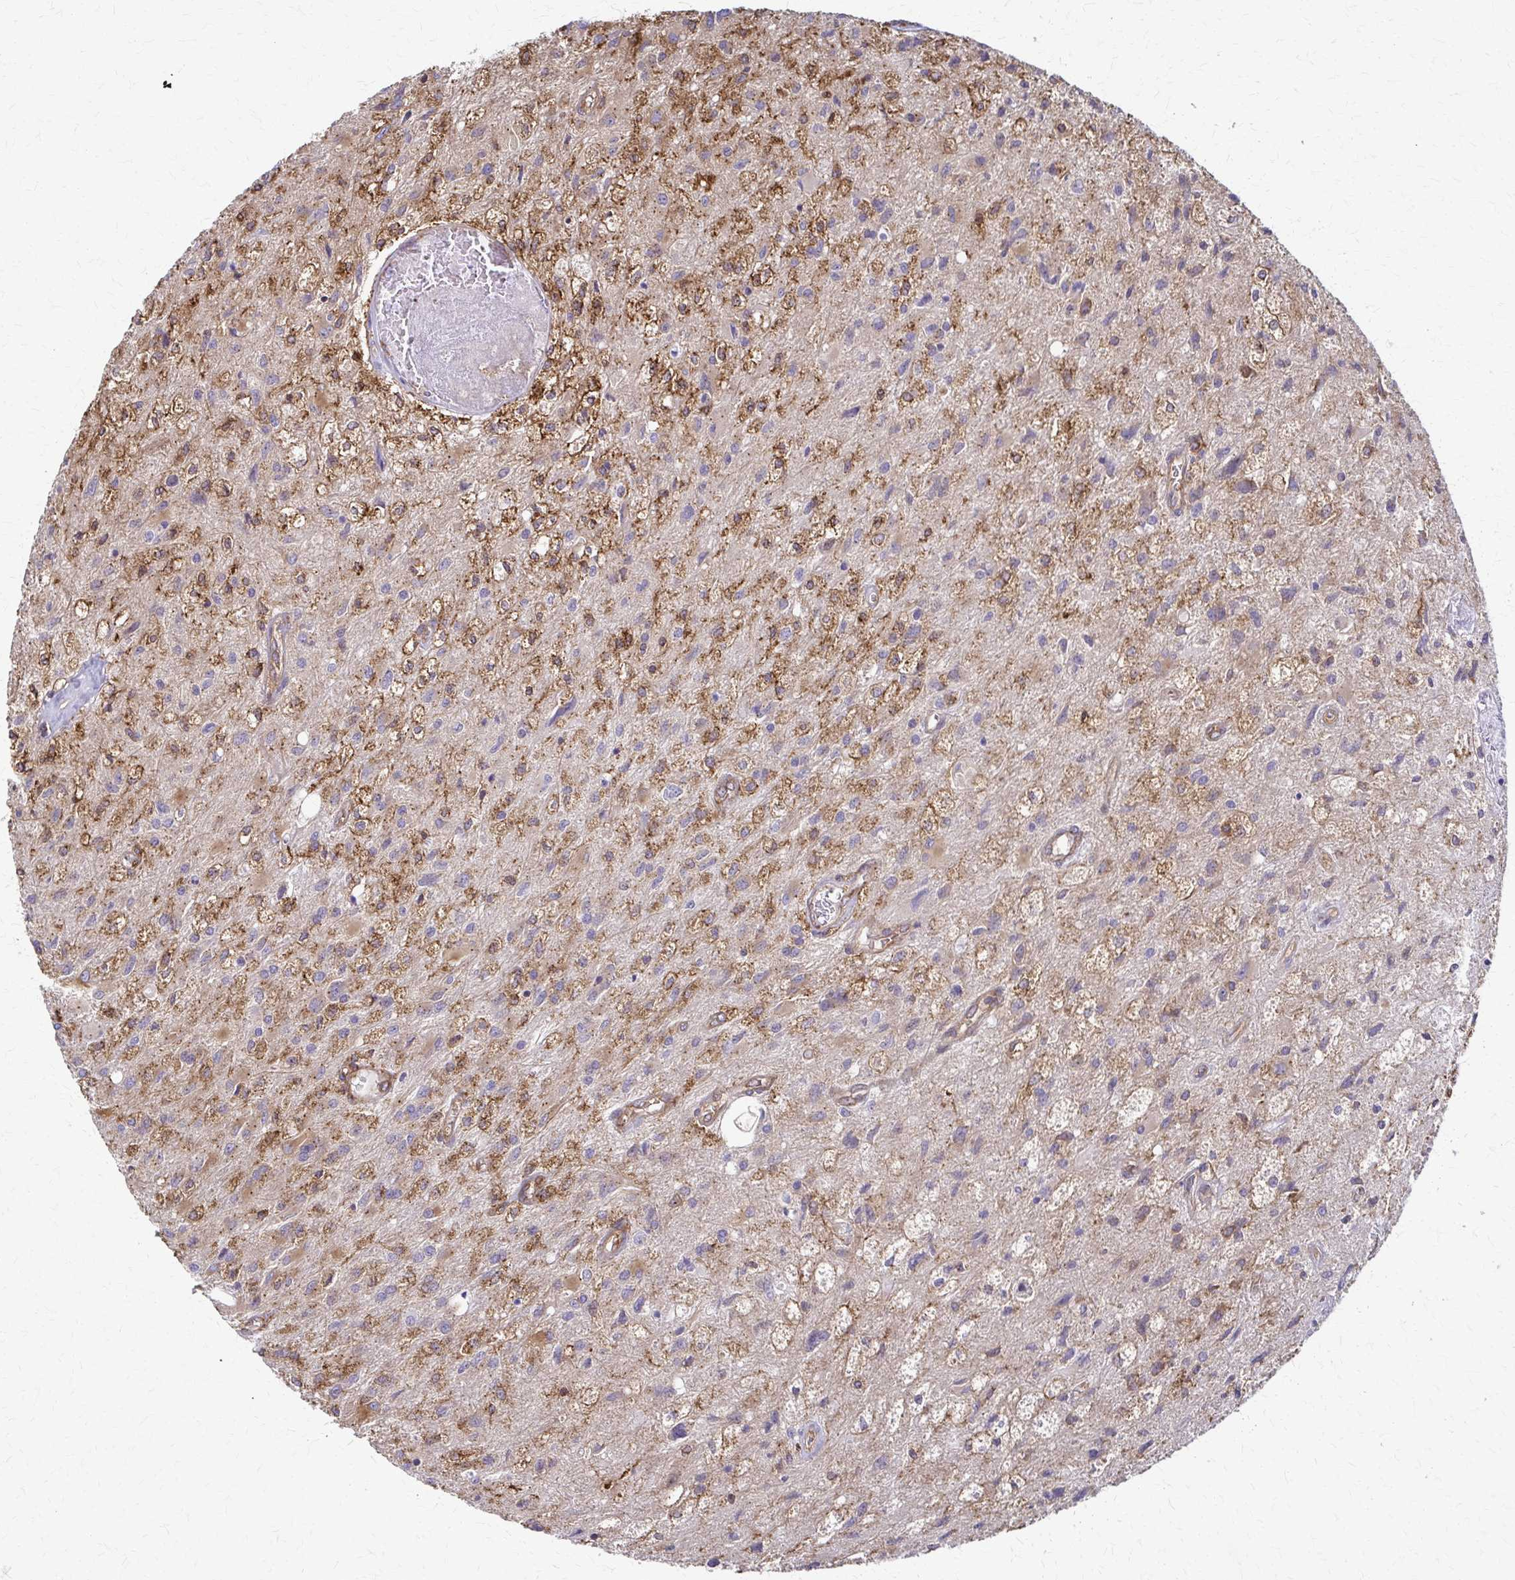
{"staining": {"intensity": "moderate", "quantity": "<25%", "location": "cytoplasmic/membranous"}, "tissue": "glioma", "cell_type": "Tumor cells", "image_type": "cancer", "snomed": [{"axis": "morphology", "description": "Glioma, malignant, High grade"}, {"axis": "topography", "description": "Brain"}], "caption": "Malignant glioma (high-grade) stained with a protein marker shows moderate staining in tumor cells.", "gene": "WASF2", "patient": {"sex": "female", "age": 70}}